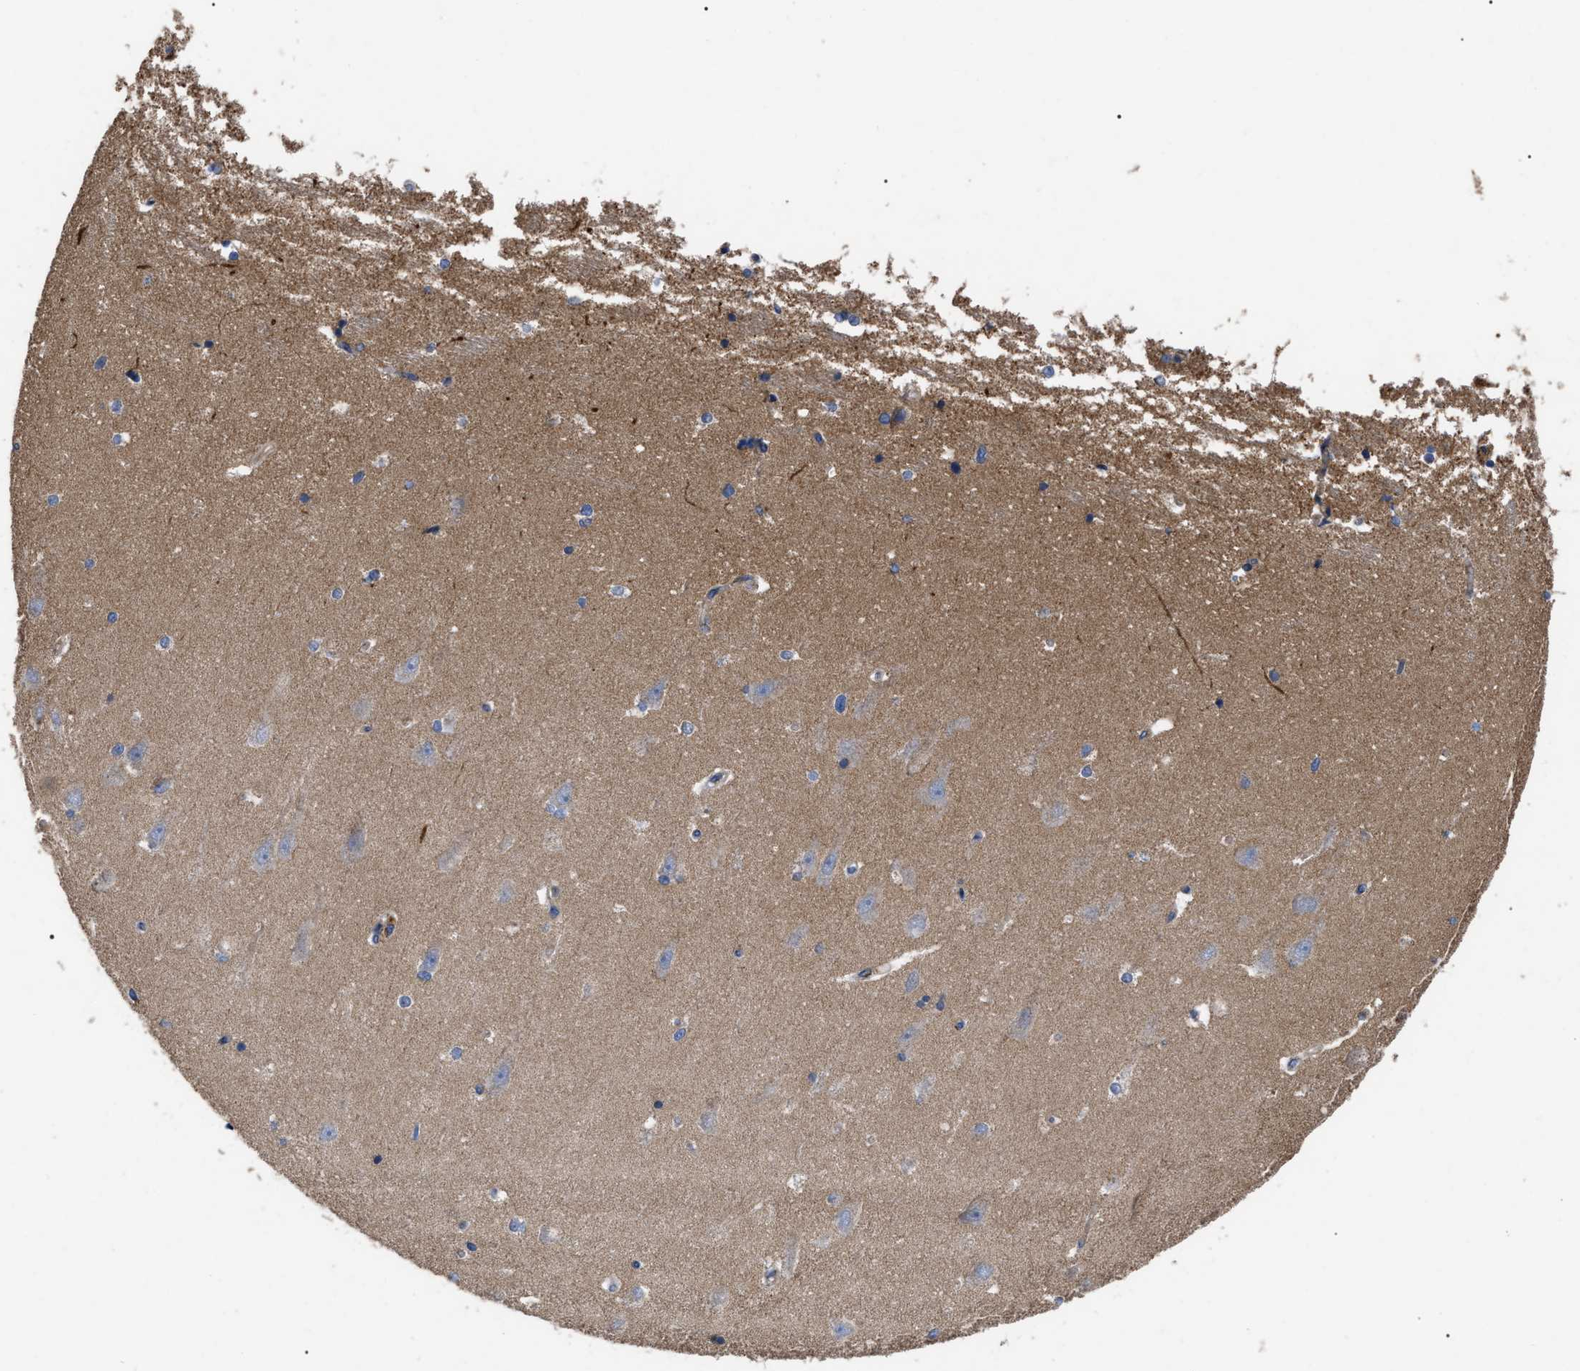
{"staining": {"intensity": "negative", "quantity": "none", "location": "none"}, "tissue": "hippocampus", "cell_type": "Glial cells", "image_type": "normal", "snomed": [{"axis": "morphology", "description": "Normal tissue, NOS"}, {"axis": "topography", "description": "Hippocampus"}], "caption": "This is an immunohistochemistry histopathology image of benign hippocampus. There is no positivity in glial cells.", "gene": "FAM171A2", "patient": {"sex": "male", "age": 45}}